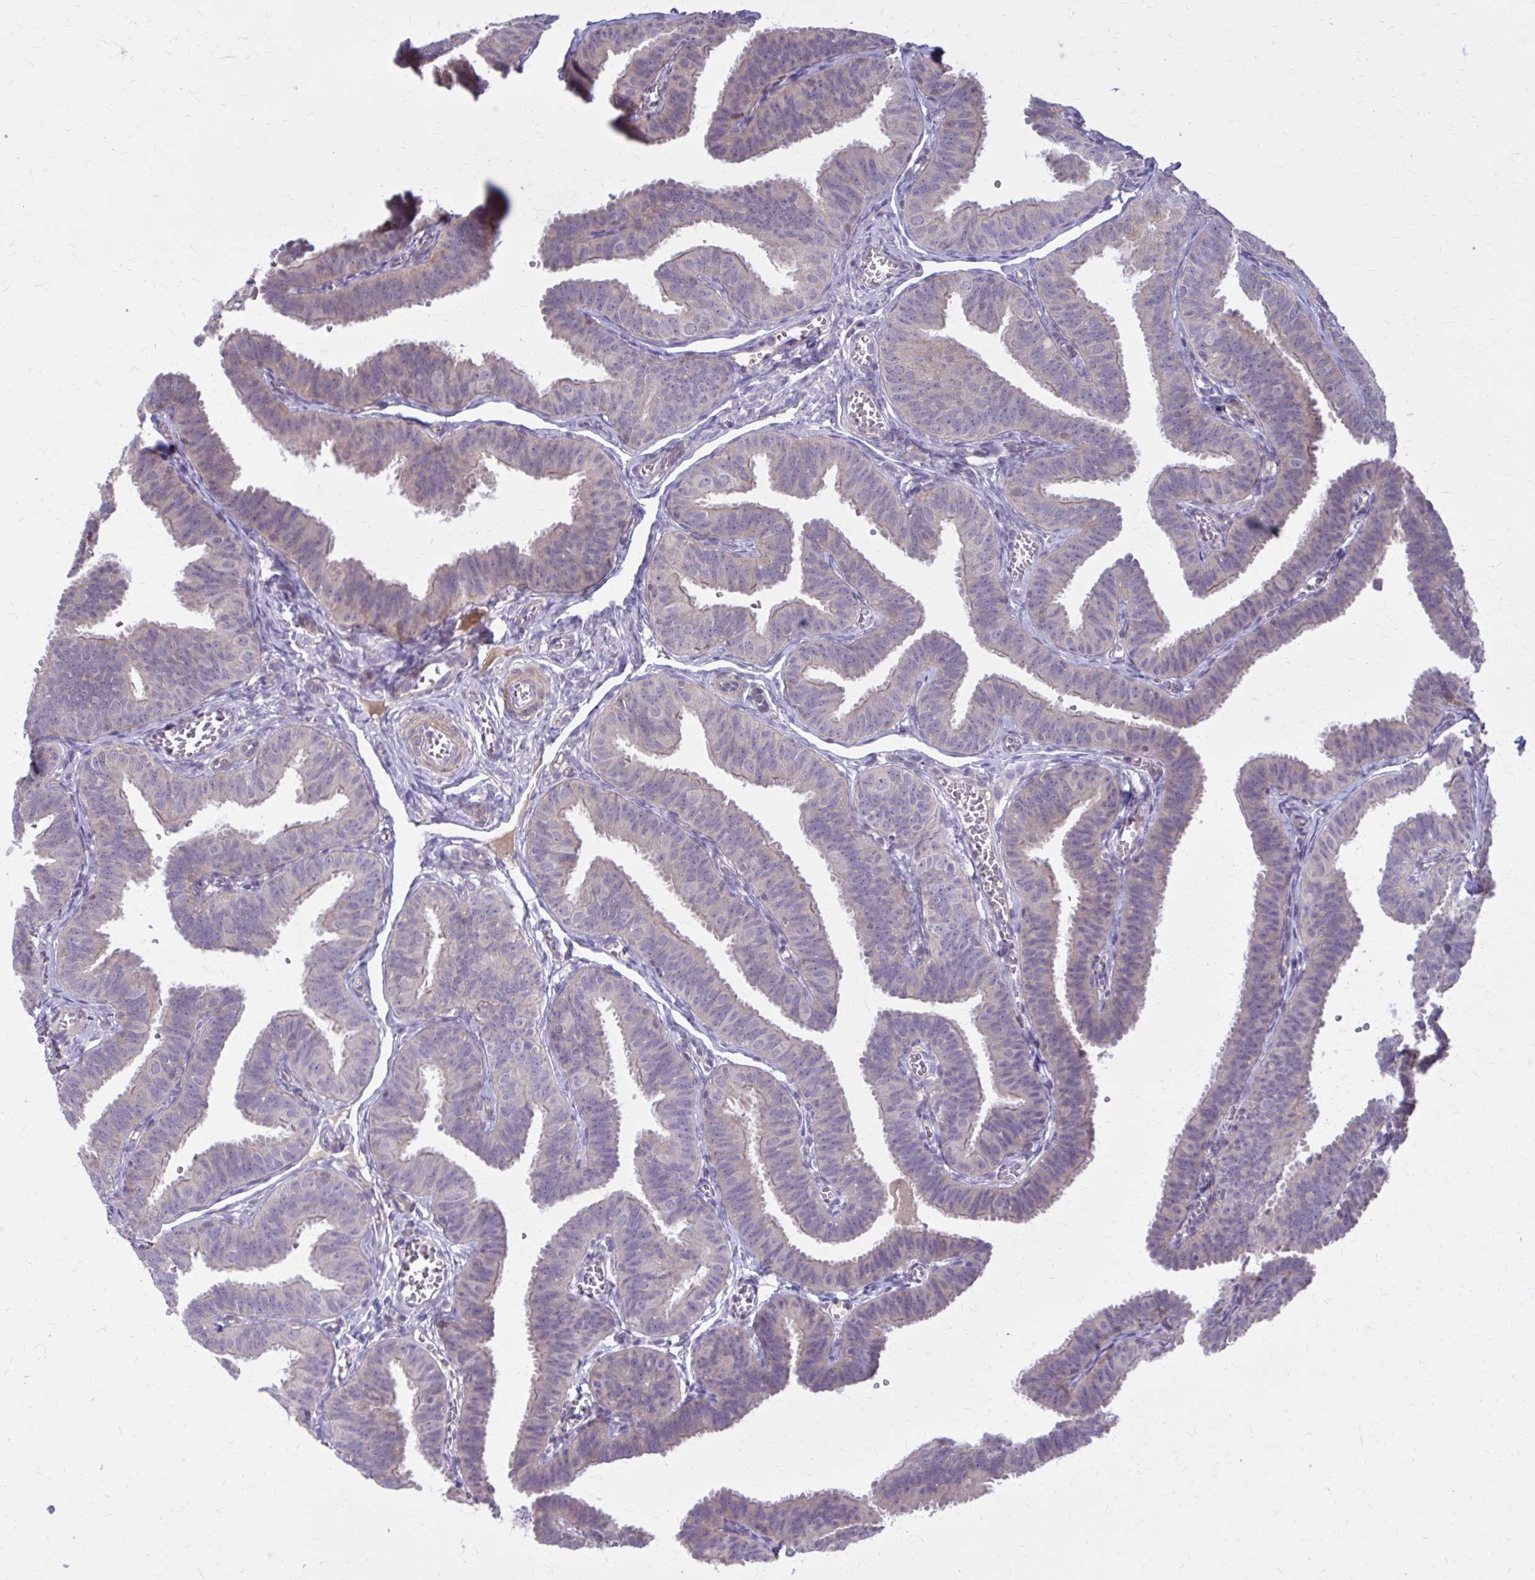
{"staining": {"intensity": "negative", "quantity": "none", "location": "none"}, "tissue": "fallopian tube", "cell_type": "Glandular cells", "image_type": "normal", "snomed": [{"axis": "morphology", "description": "Normal tissue, NOS"}, {"axis": "topography", "description": "Fallopian tube"}], "caption": "Human fallopian tube stained for a protein using IHC demonstrates no expression in glandular cells.", "gene": "DBI", "patient": {"sex": "female", "age": 25}}